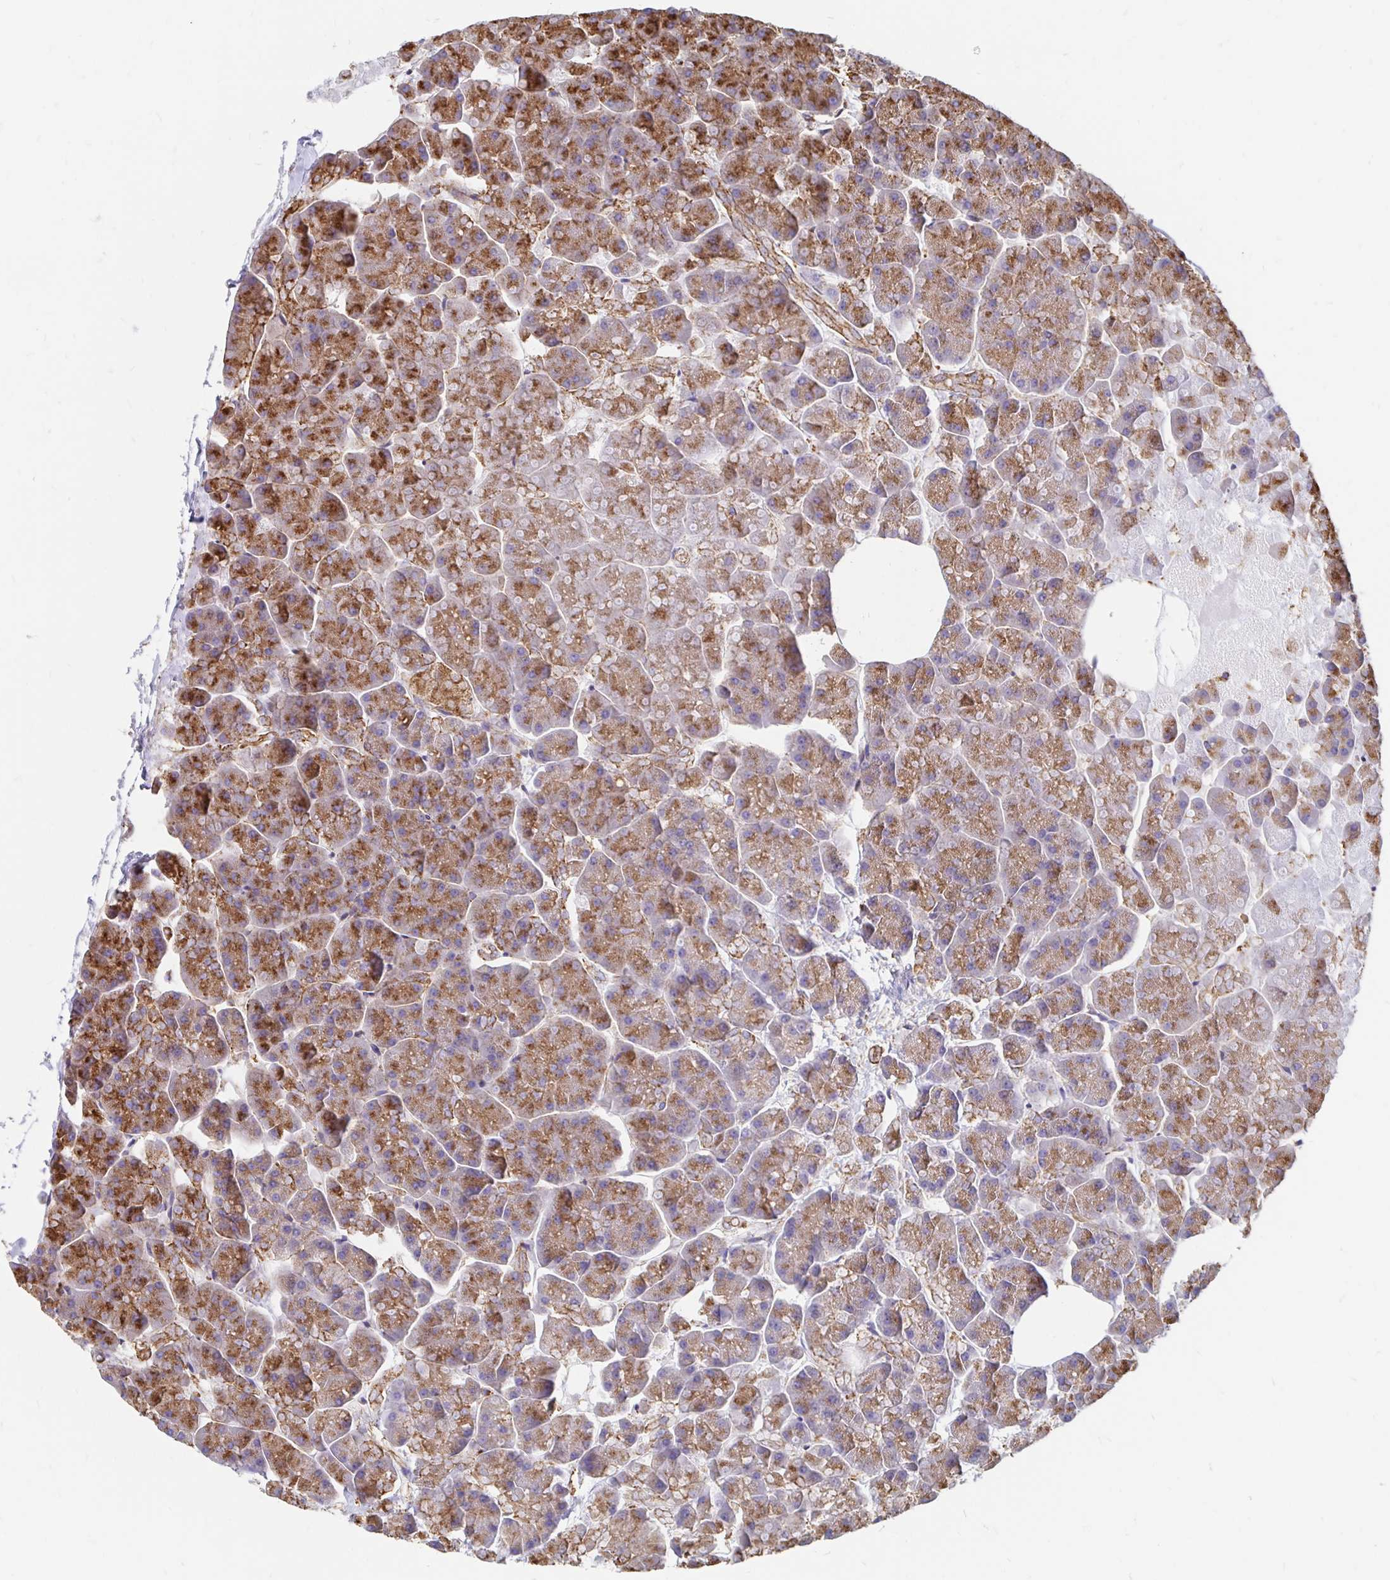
{"staining": {"intensity": "moderate", "quantity": ">75%", "location": "cytoplasmic/membranous"}, "tissue": "pancreas", "cell_type": "Exocrine glandular cells", "image_type": "normal", "snomed": [{"axis": "morphology", "description": "Normal tissue, NOS"}, {"axis": "topography", "description": "Pancreas"}, {"axis": "topography", "description": "Peripheral nerve tissue"}], "caption": "Normal pancreas shows moderate cytoplasmic/membranous staining in approximately >75% of exocrine glandular cells The staining is performed using DAB (3,3'-diaminobenzidine) brown chromogen to label protein expression. The nuclei are counter-stained blue using hematoxylin..", "gene": "CLTC", "patient": {"sex": "male", "age": 54}}